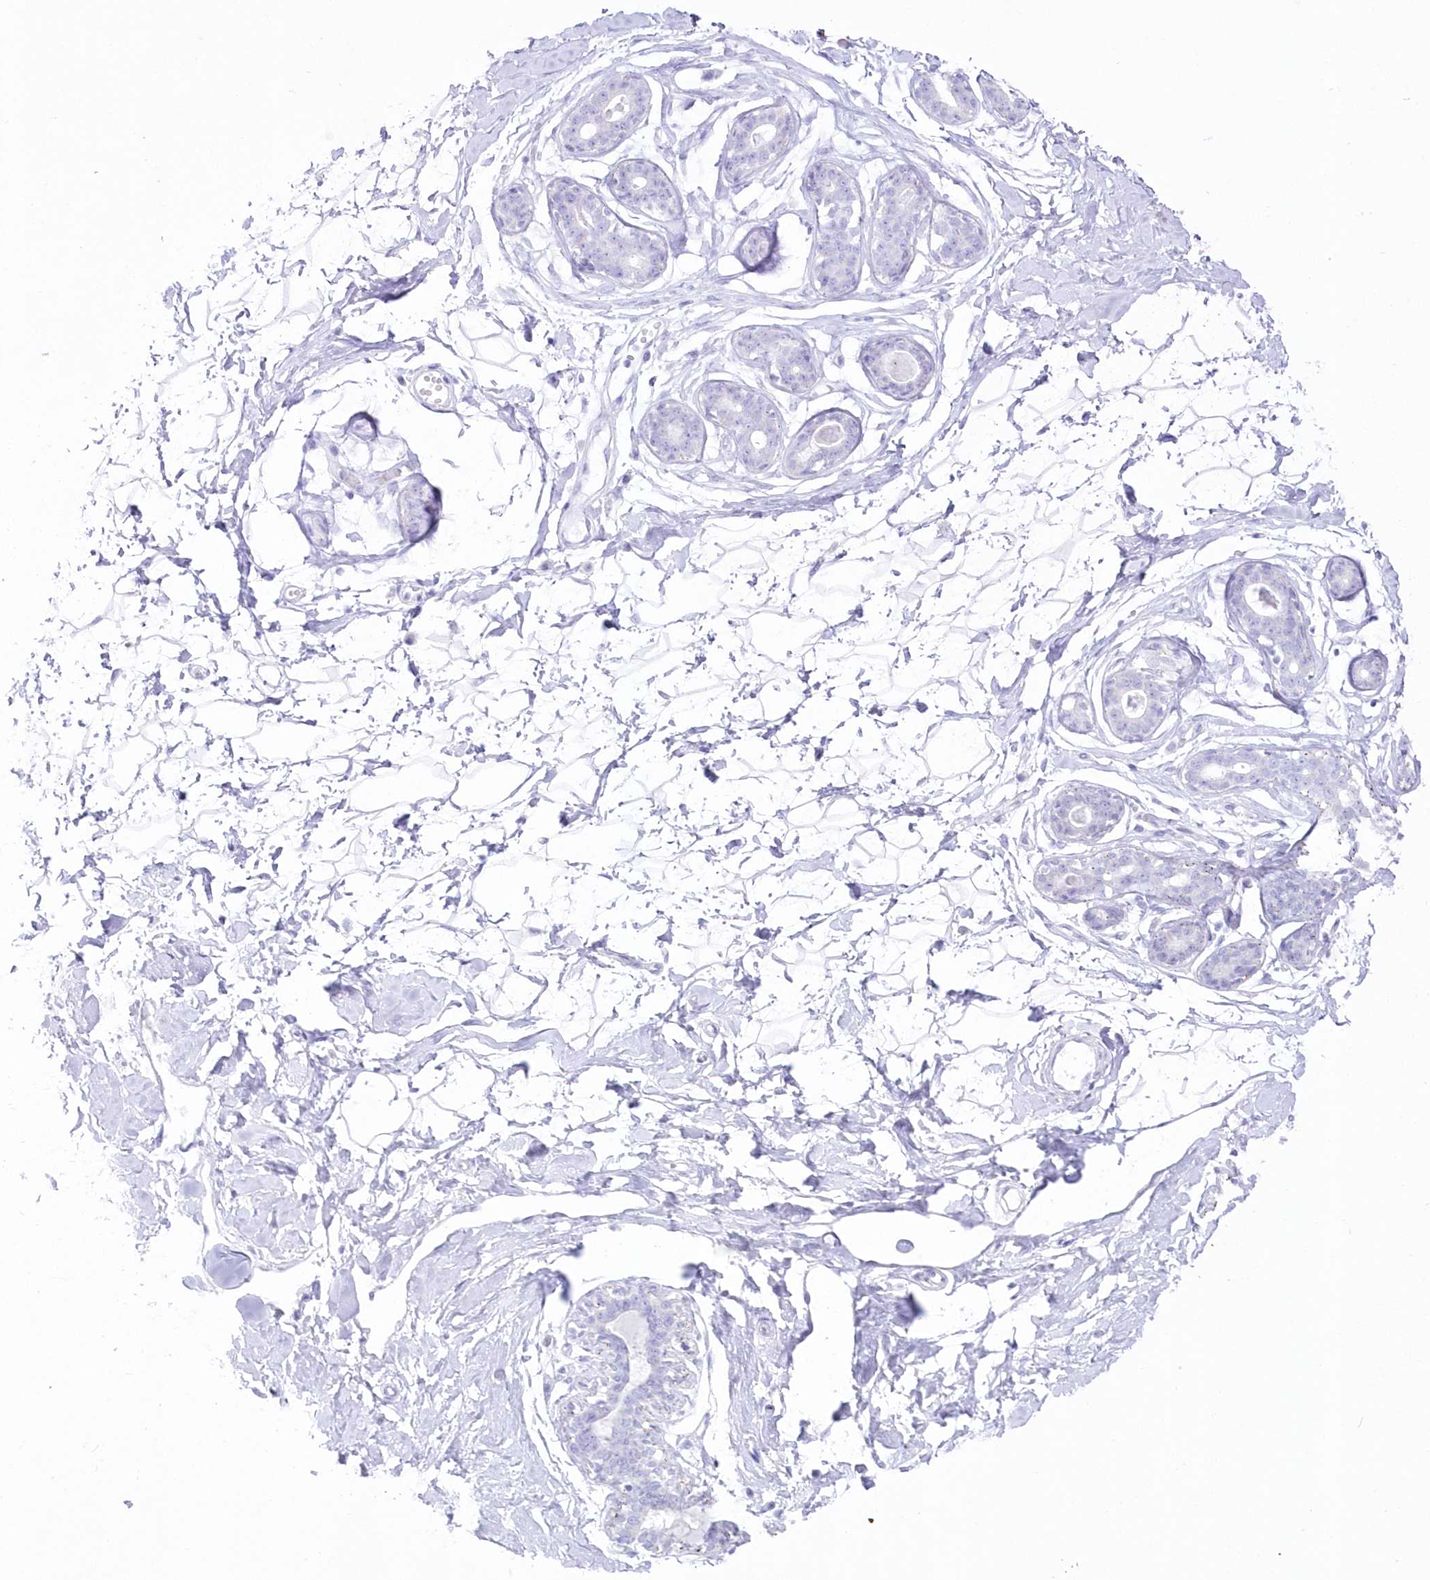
{"staining": {"intensity": "negative", "quantity": "none", "location": "none"}, "tissue": "breast", "cell_type": "Adipocytes", "image_type": "normal", "snomed": [{"axis": "morphology", "description": "Normal tissue, NOS"}, {"axis": "morphology", "description": "Adenoma, NOS"}, {"axis": "topography", "description": "Breast"}], "caption": "High power microscopy histopathology image of an immunohistochemistry (IHC) image of benign breast, revealing no significant positivity in adipocytes.", "gene": "ZNF843", "patient": {"sex": "female", "age": 23}}